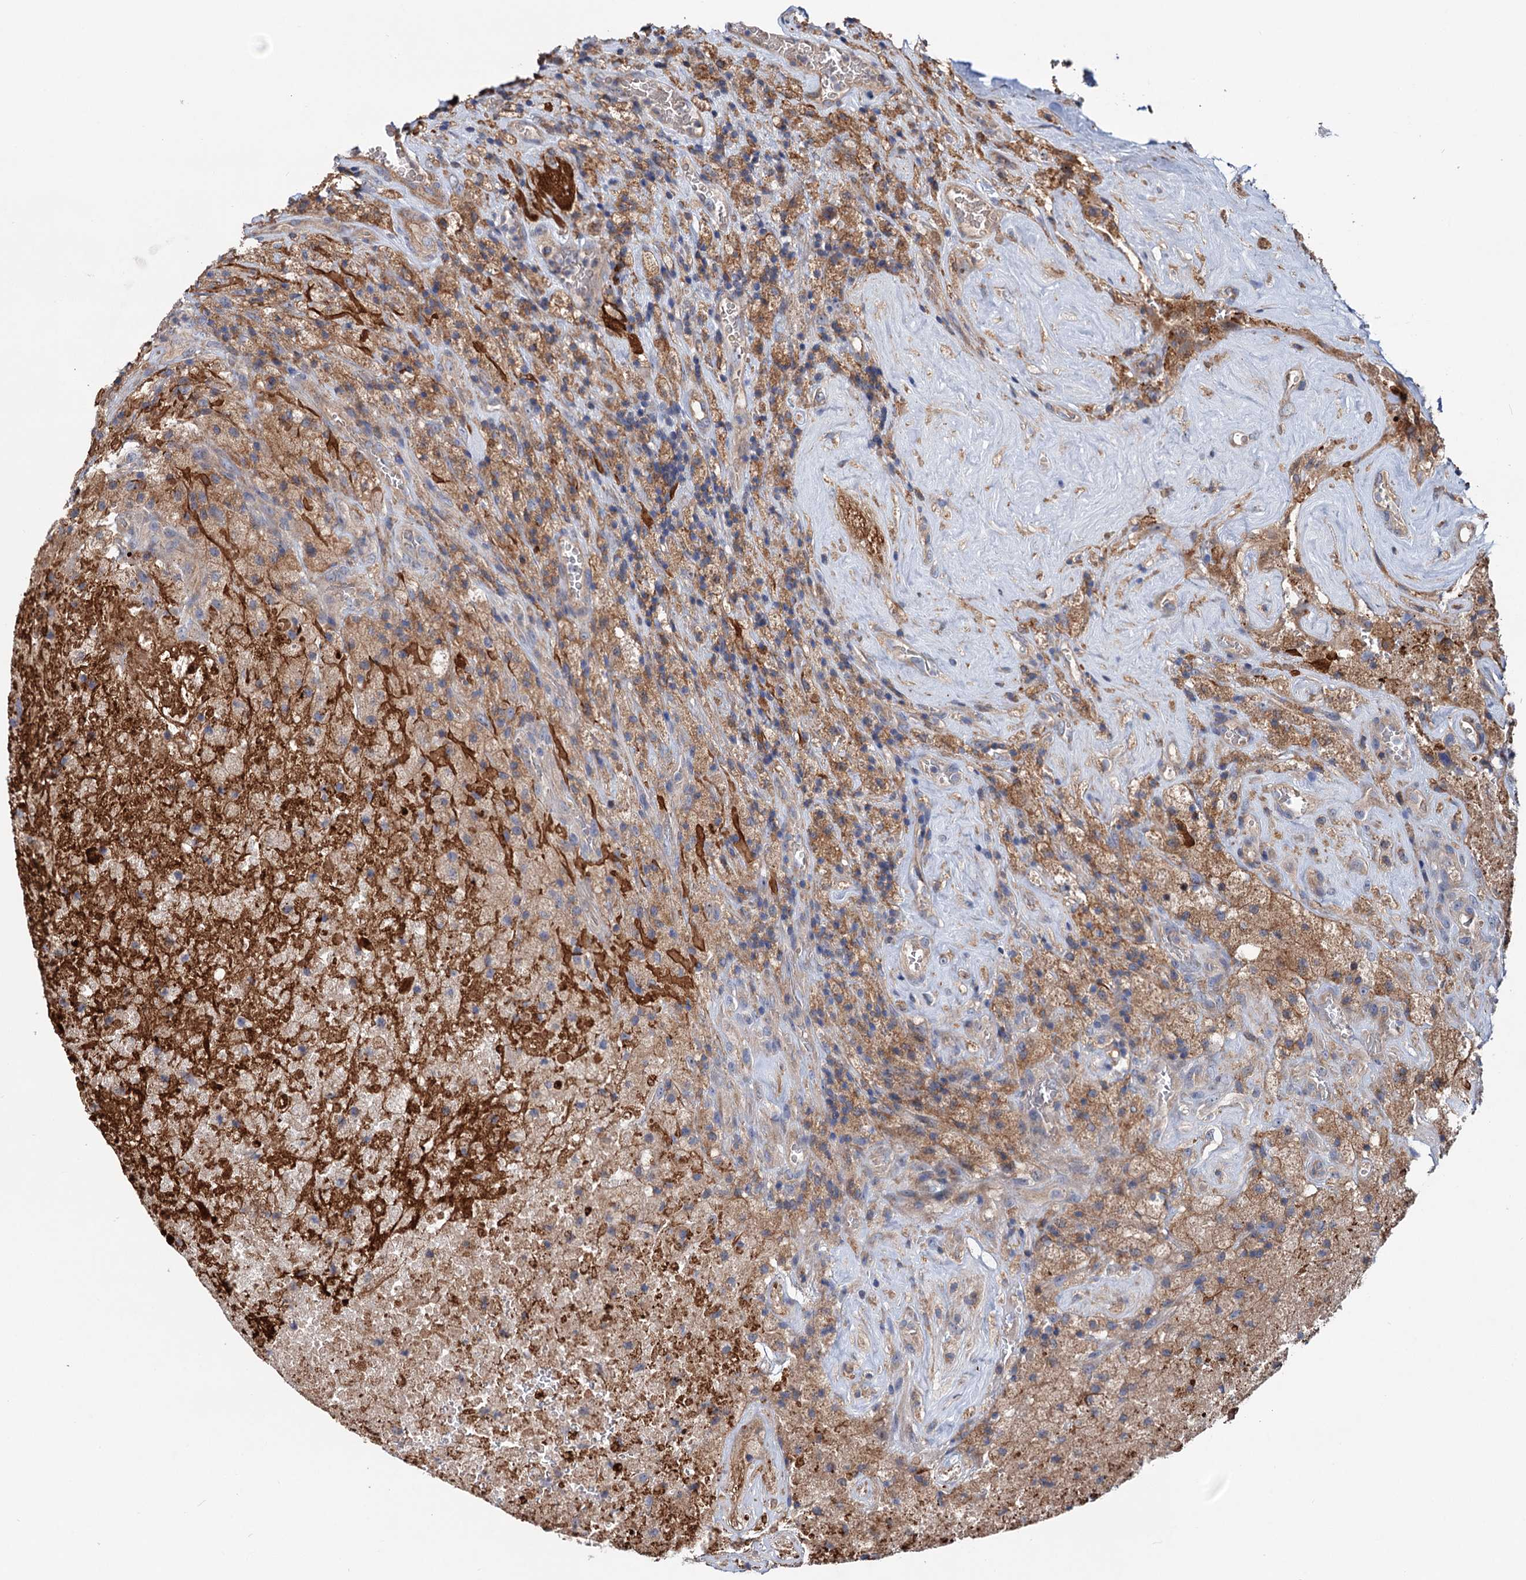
{"staining": {"intensity": "moderate", "quantity": "<25%", "location": "cytoplasmic/membranous"}, "tissue": "glioma", "cell_type": "Tumor cells", "image_type": "cancer", "snomed": [{"axis": "morphology", "description": "Glioma, malignant, High grade"}, {"axis": "topography", "description": "Brain"}], "caption": "Moderate cytoplasmic/membranous protein positivity is appreciated in about <25% of tumor cells in glioma.", "gene": "RNF111", "patient": {"sex": "male", "age": 69}}